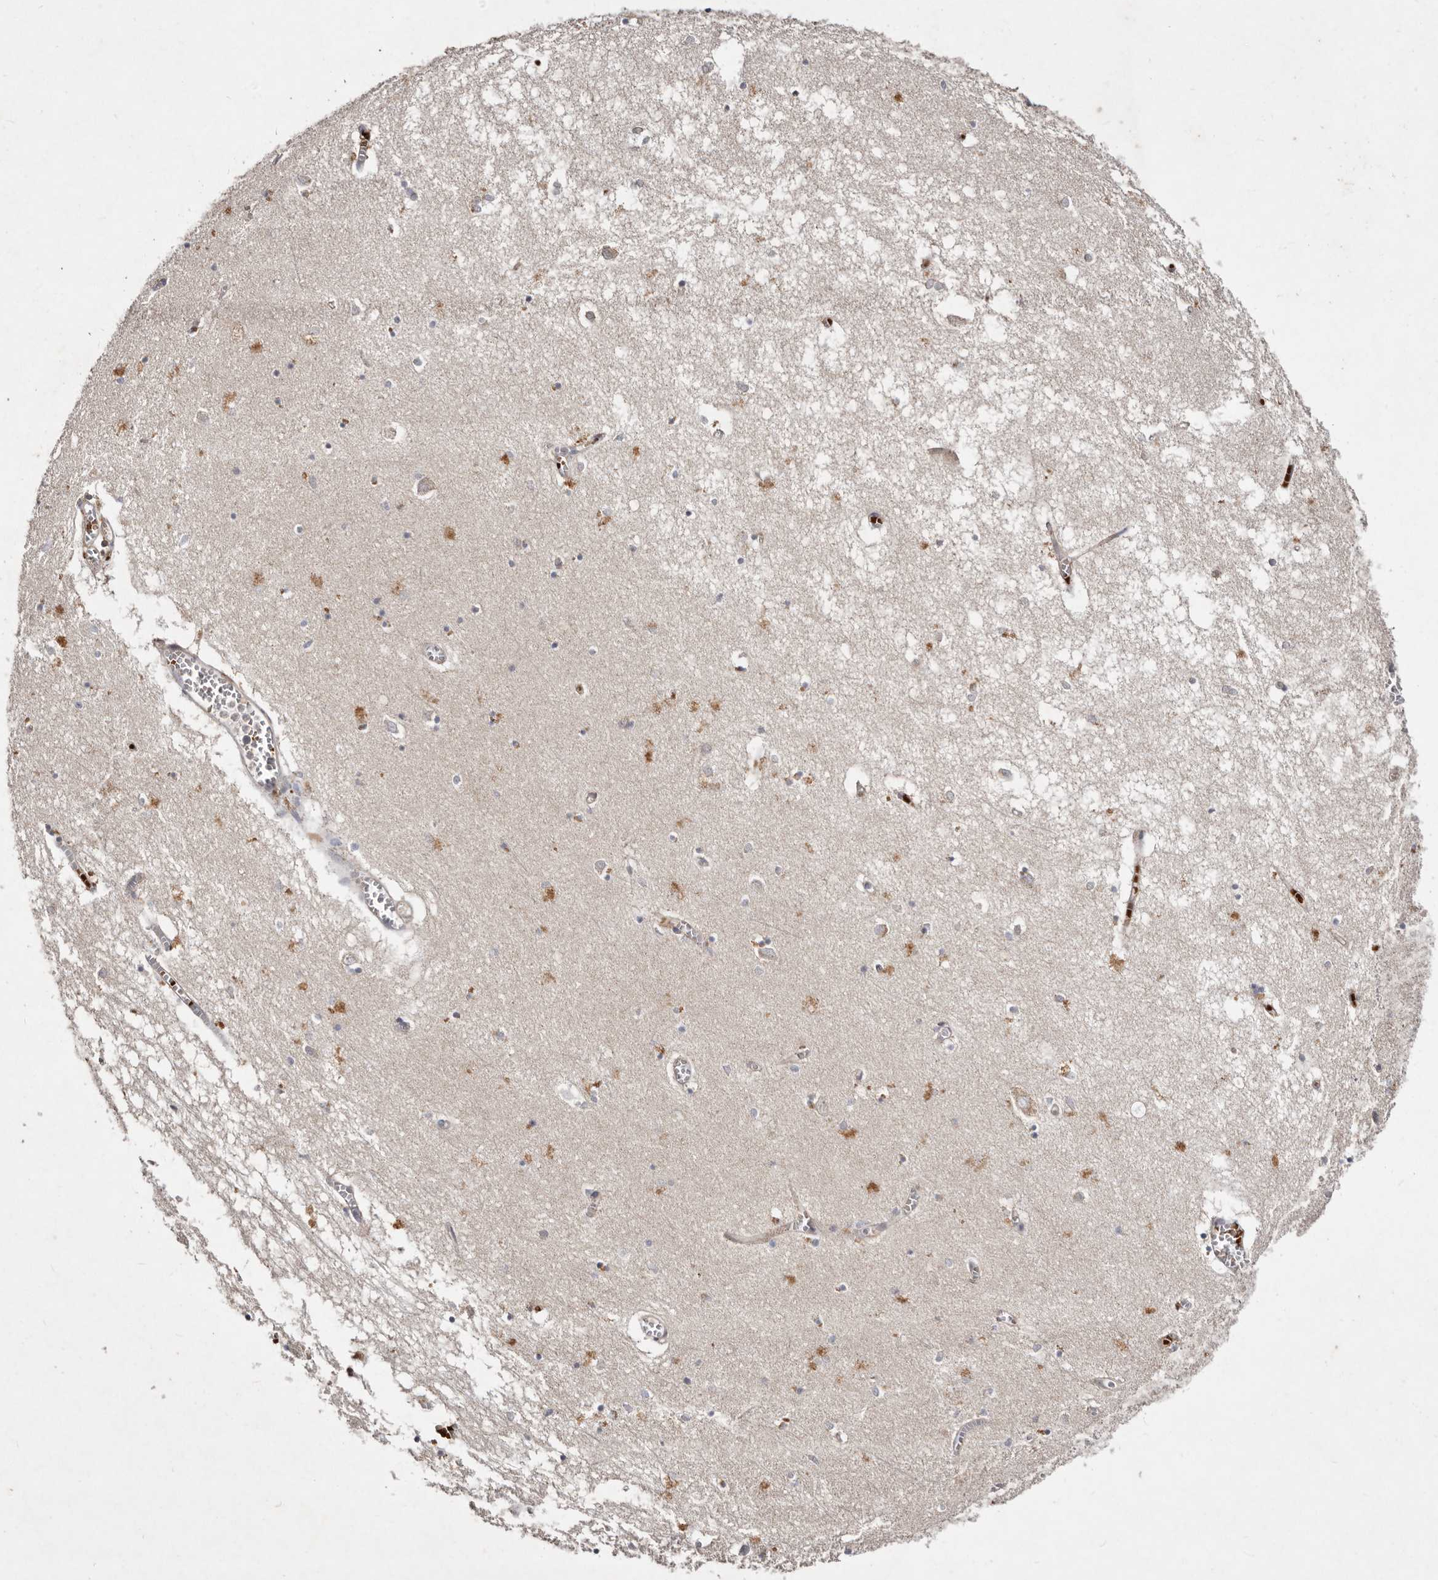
{"staining": {"intensity": "weak", "quantity": "<25%", "location": "cytoplasmic/membranous"}, "tissue": "hippocampus", "cell_type": "Glial cells", "image_type": "normal", "snomed": [{"axis": "morphology", "description": "Normal tissue, NOS"}, {"axis": "topography", "description": "Hippocampus"}], "caption": "The photomicrograph shows no staining of glial cells in unremarkable hippocampus. (Immunohistochemistry, brightfield microscopy, high magnification).", "gene": "SLC25A20", "patient": {"sex": "male", "age": 70}}